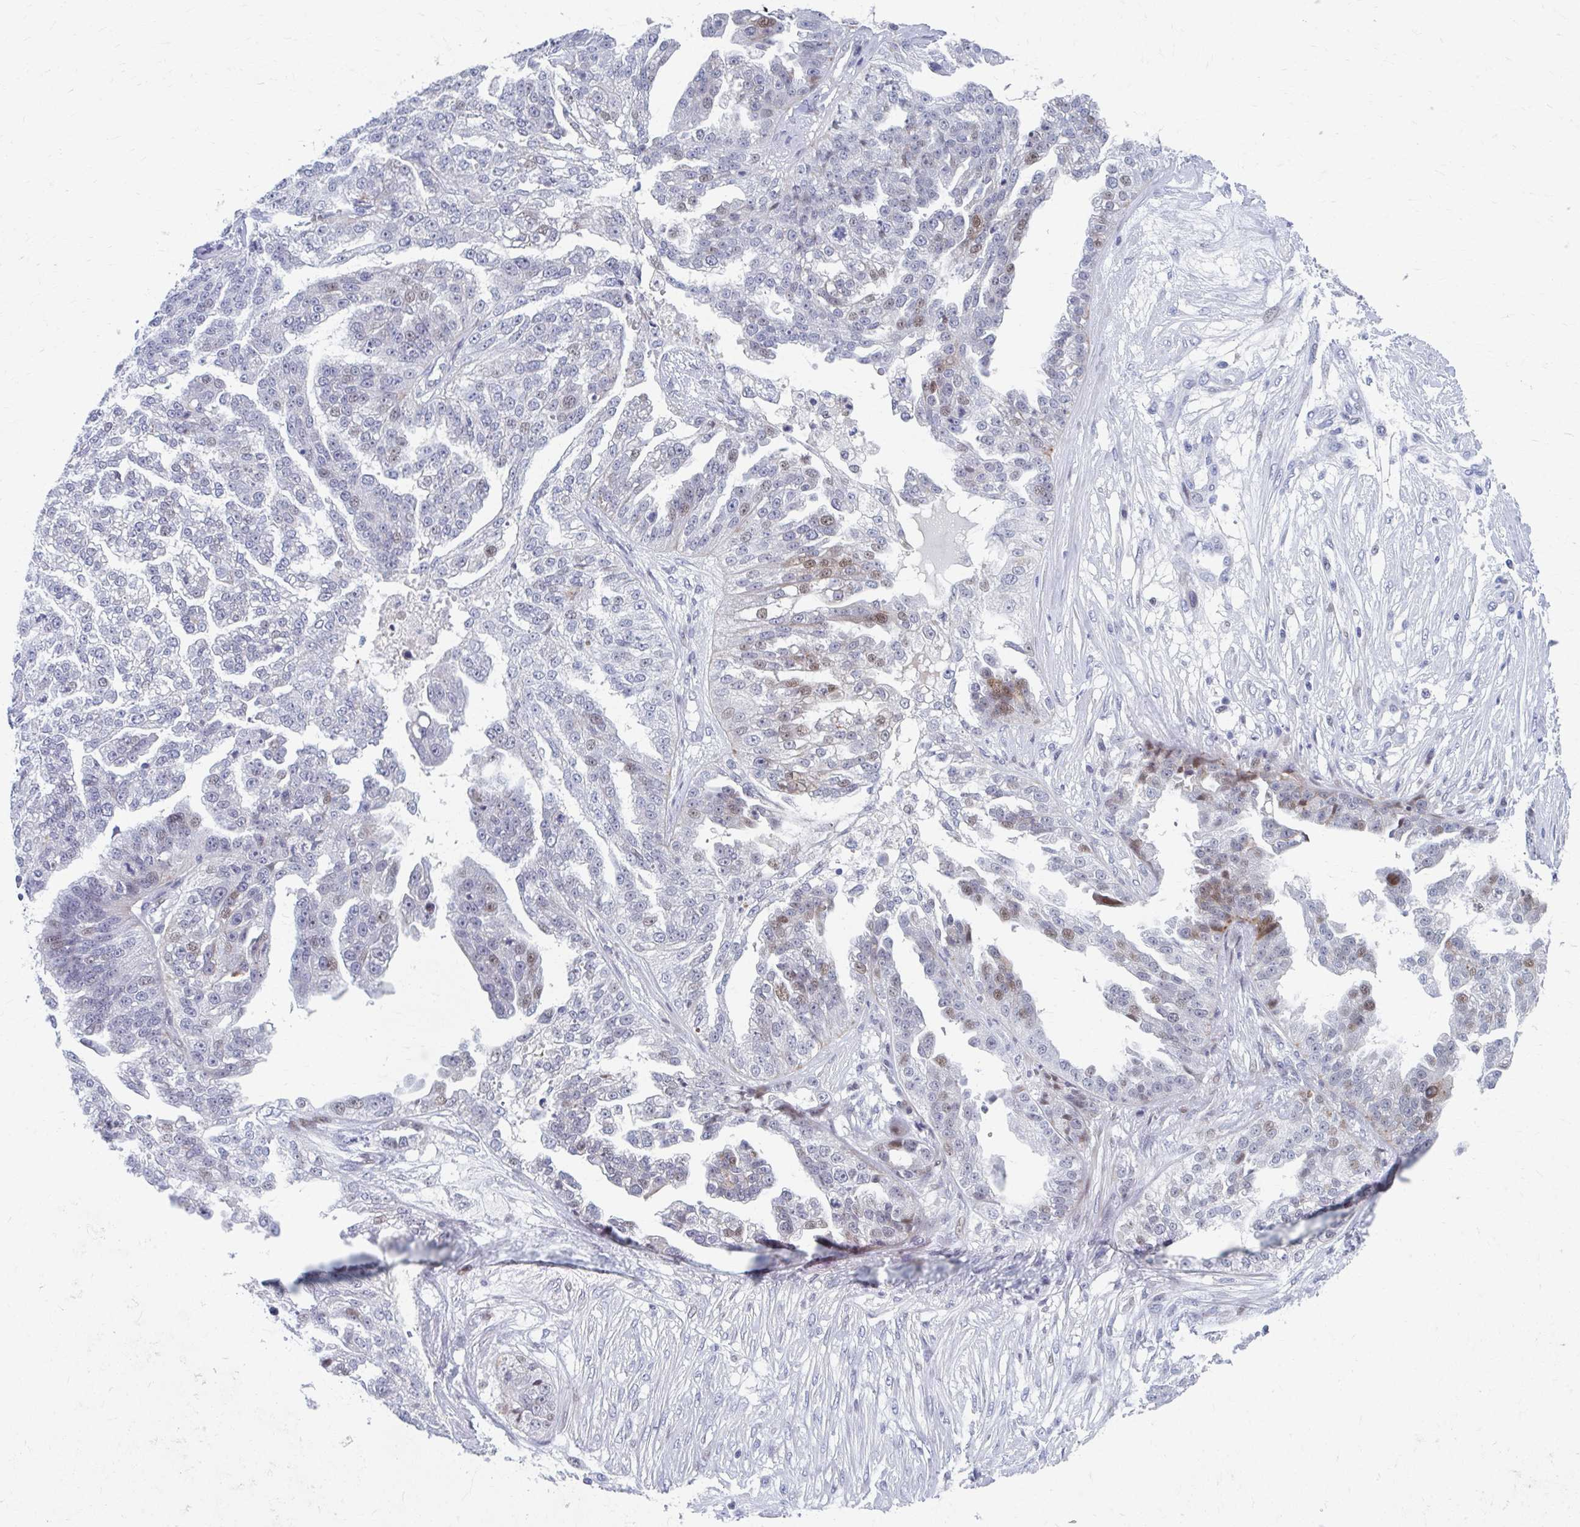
{"staining": {"intensity": "moderate", "quantity": "<25%", "location": "nuclear"}, "tissue": "ovarian cancer", "cell_type": "Tumor cells", "image_type": "cancer", "snomed": [{"axis": "morphology", "description": "Cystadenocarcinoma, serous, NOS"}, {"axis": "topography", "description": "Ovary"}], "caption": "IHC image of ovarian cancer (serous cystadenocarcinoma) stained for a protein (brown), which displays low levels of moderate nuclear positivity in approximately <25% of tumor cells.", "gene": "ABHD16B", "patient": {"sex": "female", "age": 58}}